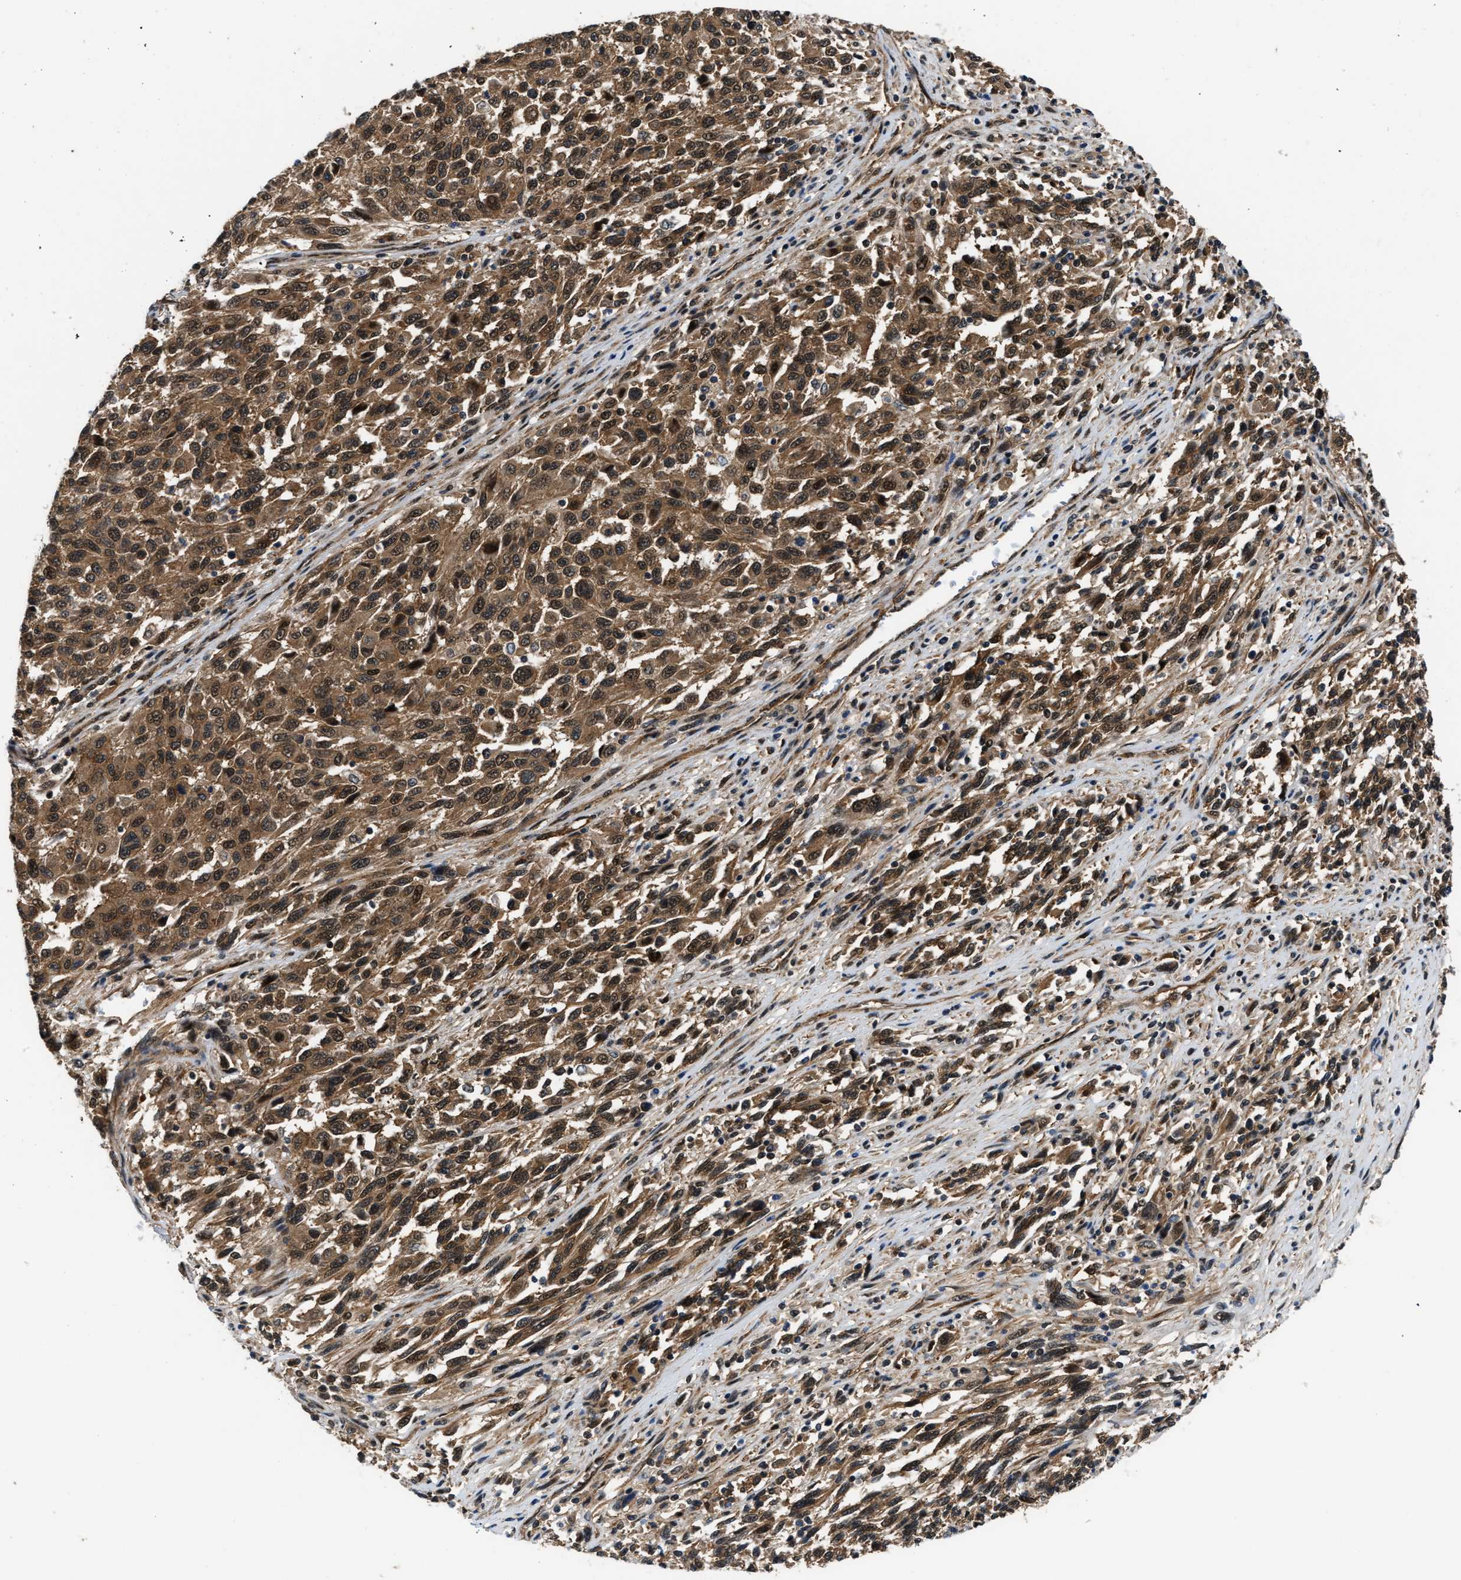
{"staining": {"intensity": "moderate", "quantity": ">75%", "location": "cytoplasmic/membranous,nuclear"}, "tissue": "melanoma", "cell_type": "Tumor cells", "image_type": "cancer", "snomed": [{"axis": "morphology", "description": "Malignant melanoma, Metastatic site"}, {"axis": "topography", "description": "Lymph node"}], "caption": "This micrograph displays melanoma stained with IHC to label a protein in brown. The cytoplasmic/membranous and nuclear of tumor cells show moderate positivity for the protein. Nuclei are counter-stained blue.", "gene": "COPS2", "patient": {"sex": "male", "age": 61}}